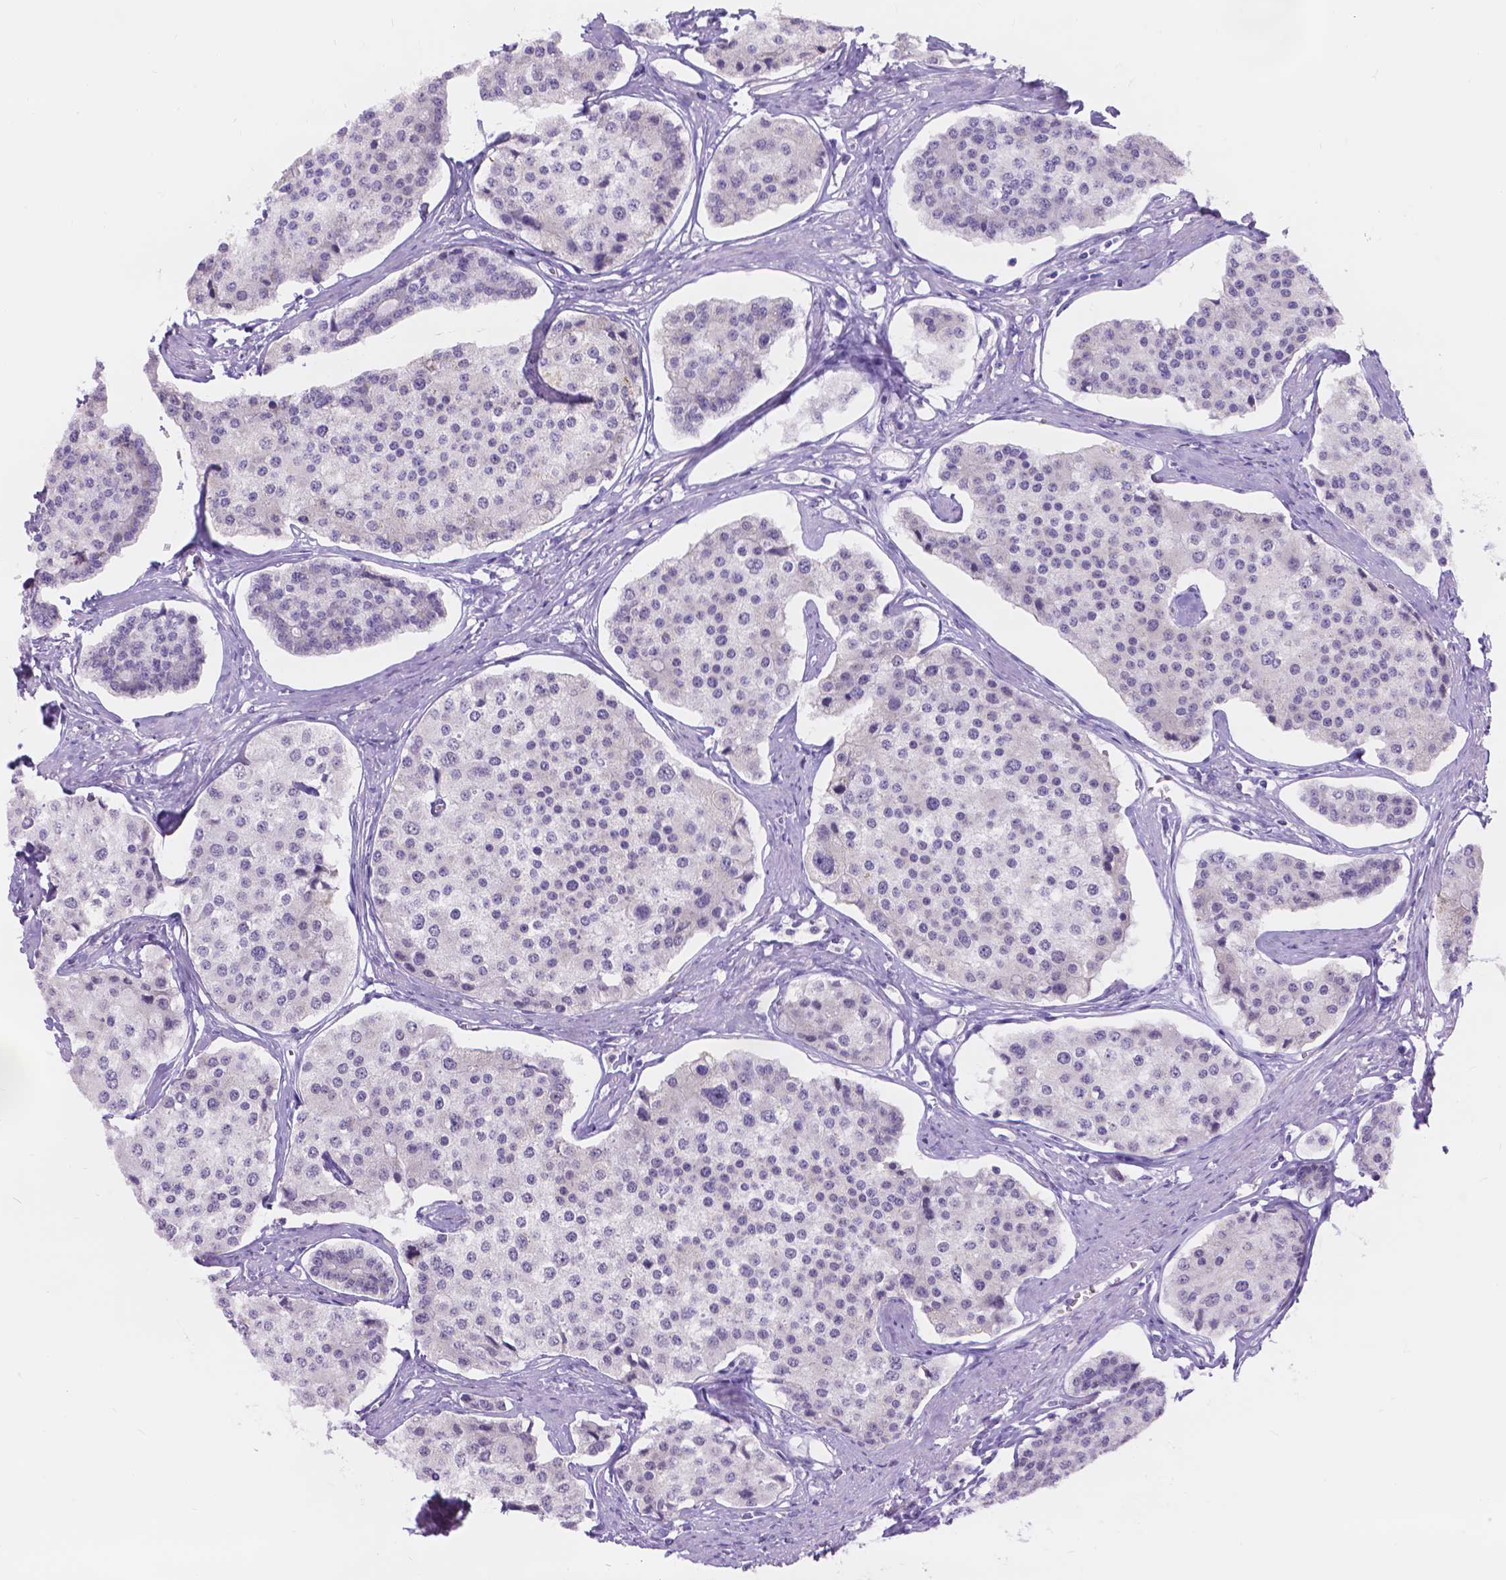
{"staining": {"intensity": "negative", "quantity": "none", "location": "none"}, "tissue": "carcinoid", "cell_type": "Tumor cells", "image_type": "cancer", "snomed": [{"axis": "morphology", "description": "Carcinoid, malignant, NOS"}, {"axis": "topography", "description": "Small intestine"}], "caption": "This is a photomicrograph of immunohistochemistry staining of carcinoid (malignant), which shows no positivity in tumor cells.", "gene": "DCC", "patient": {"sex": "female", "age": 65}}